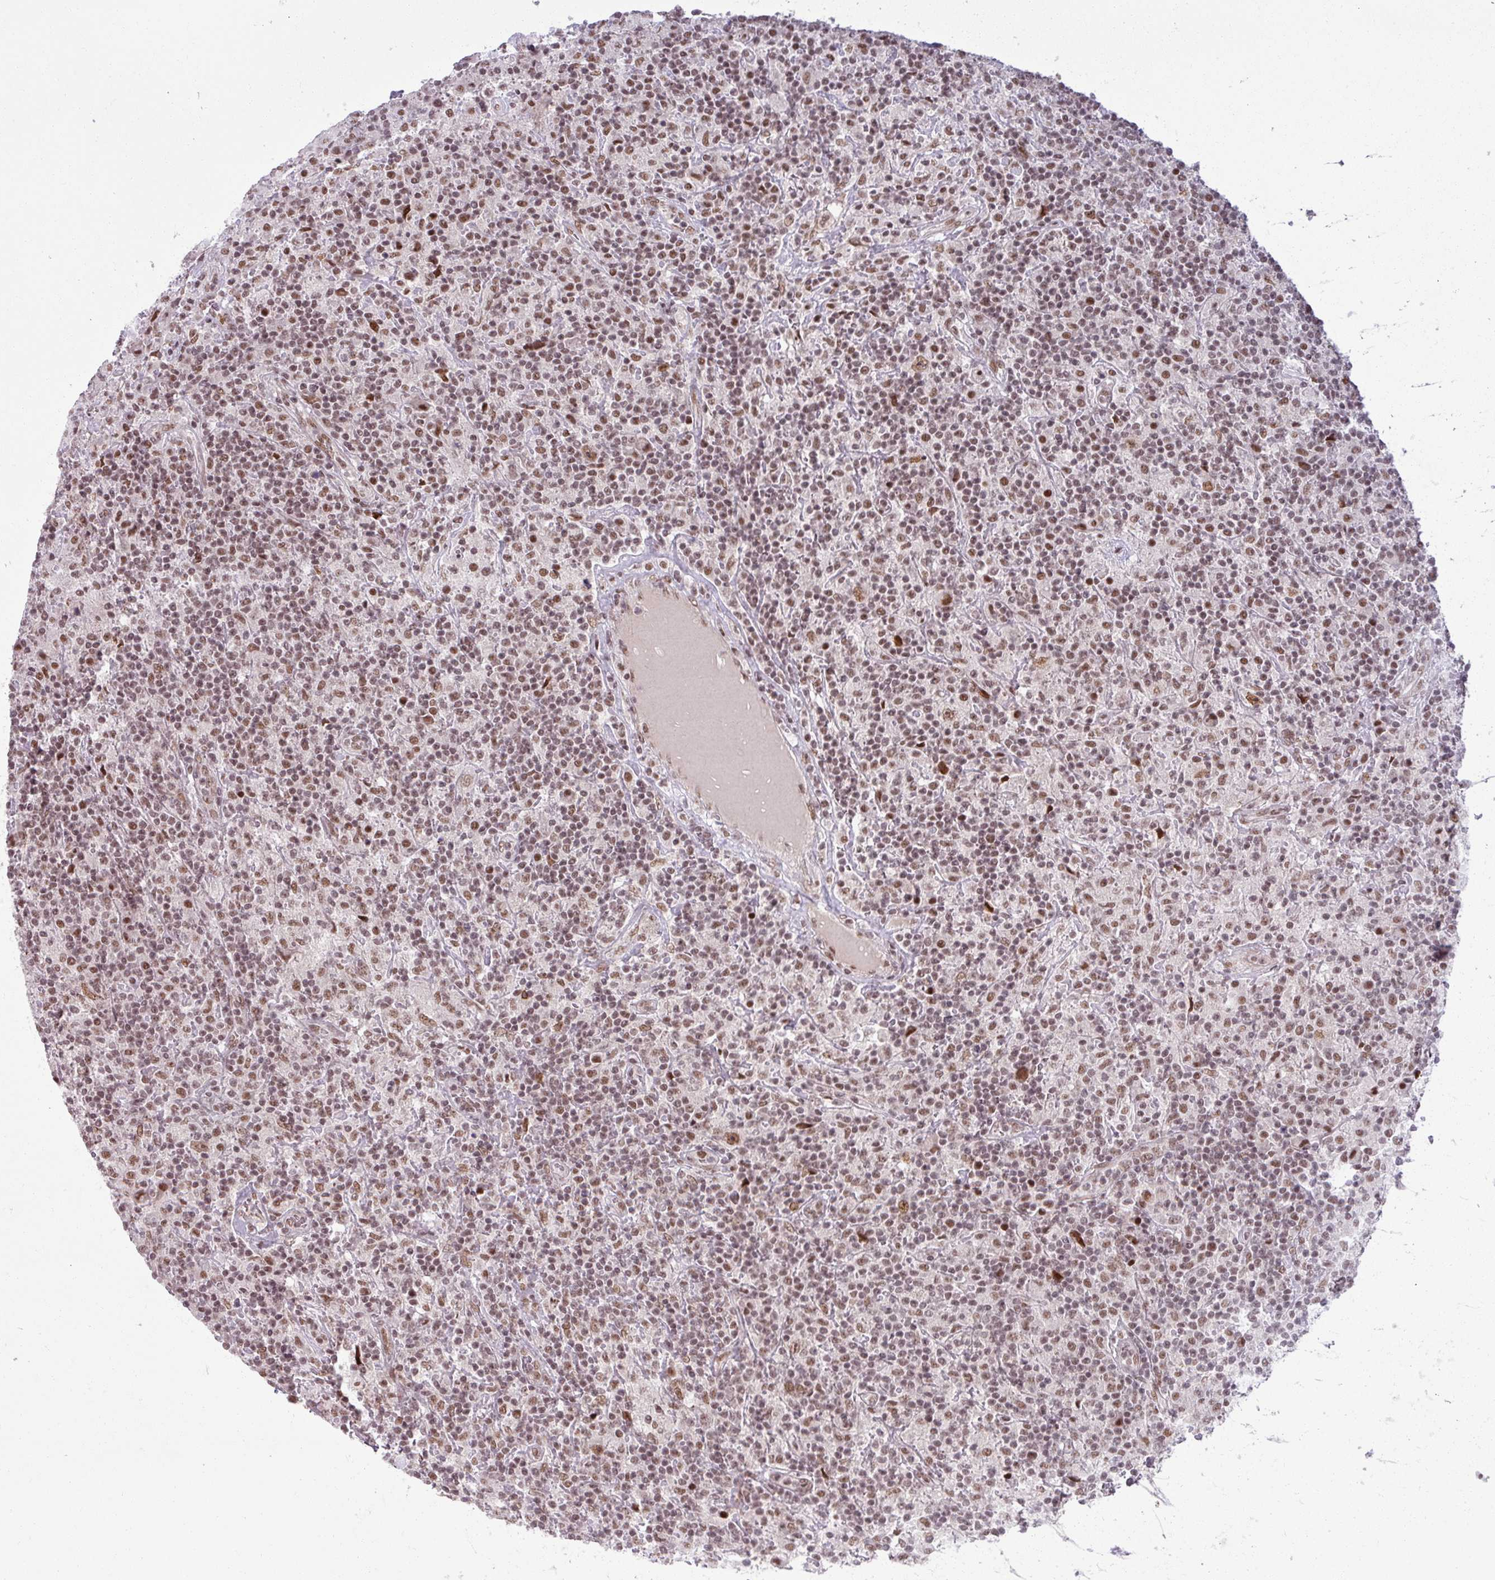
{"staining": {"intensity": "moderate", "quantity": ">75%", "location": "nuclear"}, "tissue": "lymphoma", "cell_type": "Tumor cells", "image_type": "cancer", "snomed": [{"axis": "morphology", "description": "Hodgkin's disease, NOS"}, {"axis": "topography", "description": "Lymph node"}], "caption": "Lymphoma stained with a protein marker reveals moderate staining in tumor cells.", "gene": "PTPN20", "patient": {"sex": "male", "age": 70}}